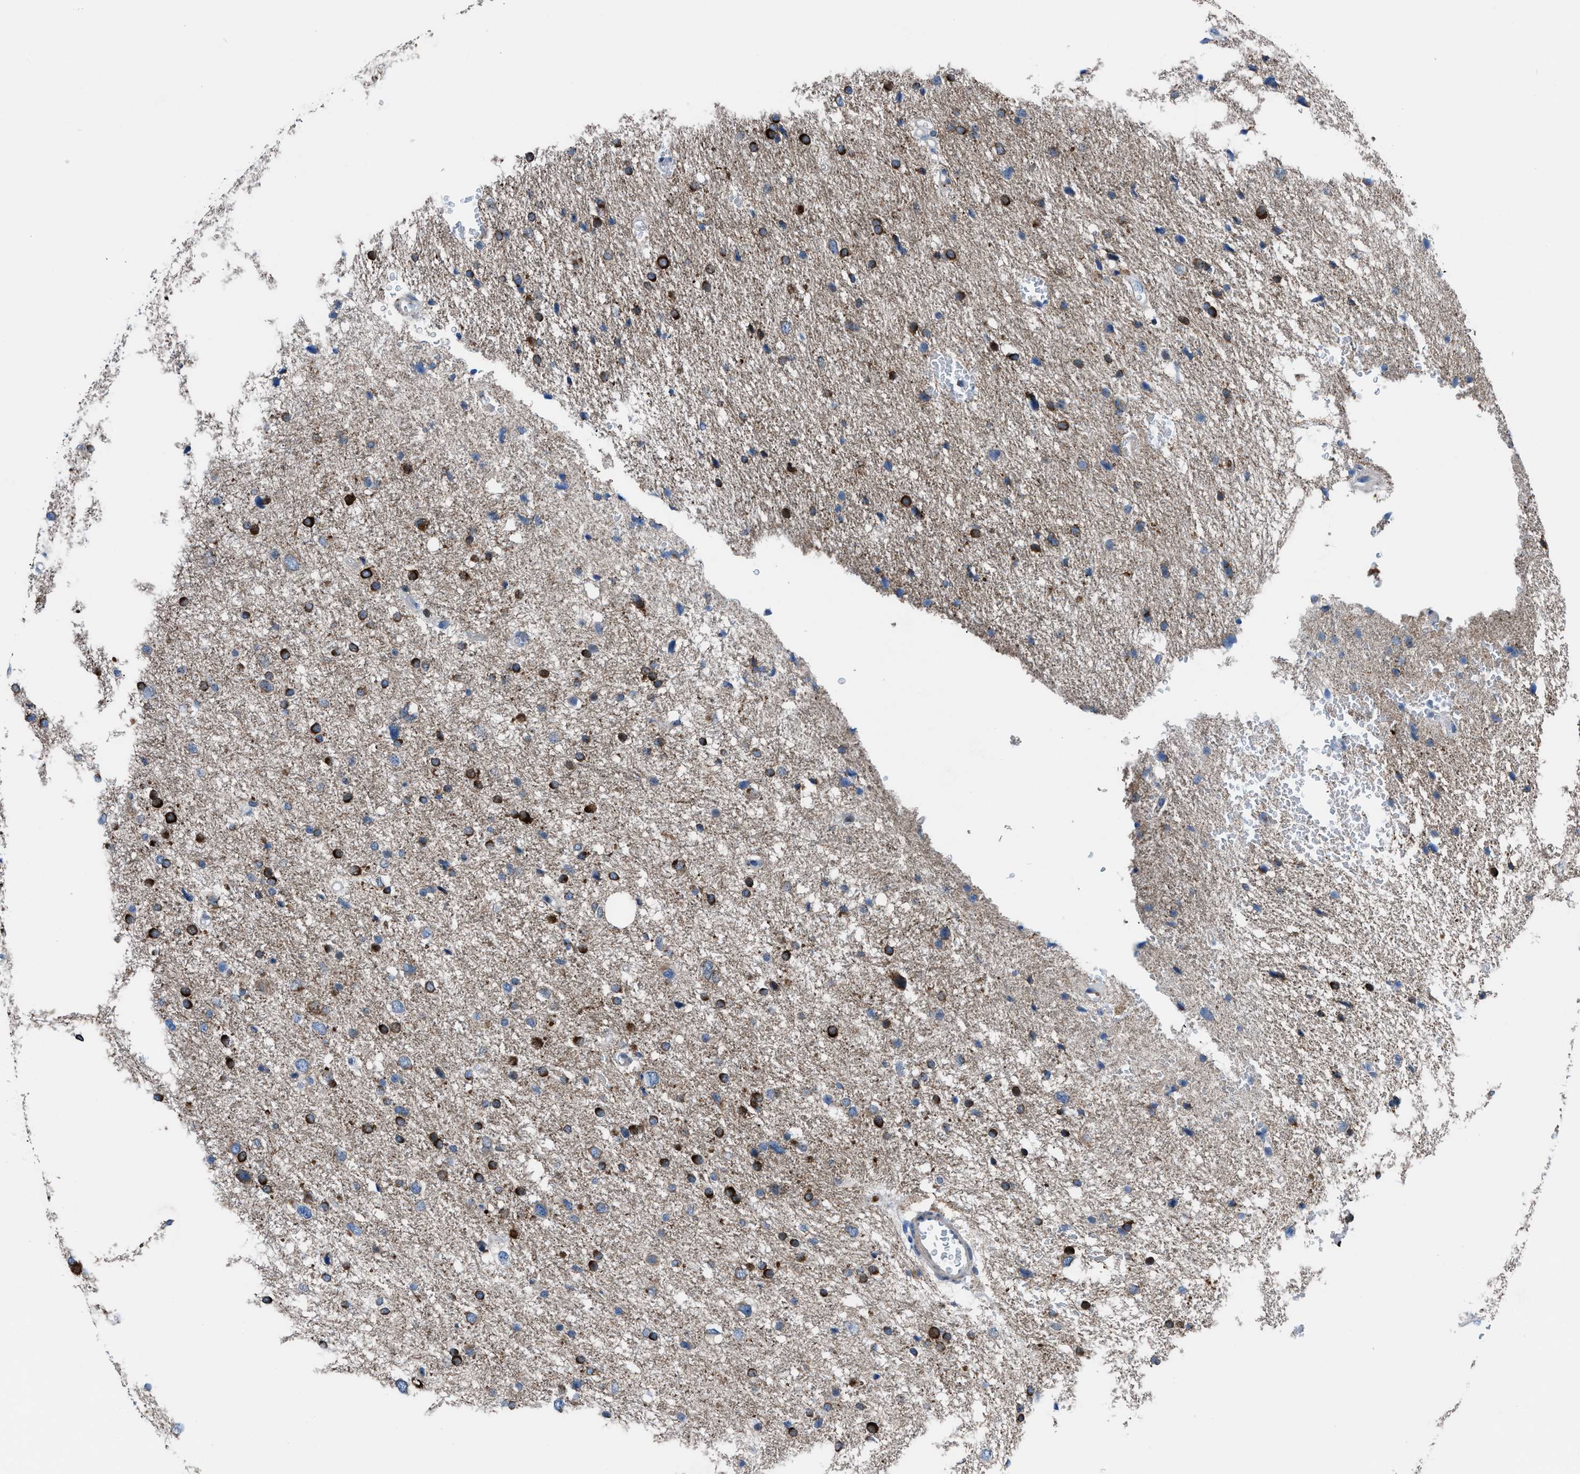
{"staining": {"intensity": "strong", "quantity": "25%-75%", "location": "cytoplasmic/membranous"}, "tissue": "glioma", "cell_type": "Tumor cells", "image_type": "cancer", "snomed": [{"axis": "morphology", "description": "Glioma, malignant, Low grade"}, {"axis": "topography", "description": "Brain"}], "caption": "Malignant glioma (low-grade) stained with a brown dye reveals strong cytoplasmic/membranous positive positivity in approximately 25%-75% of tumor cells.", "gene": "UAP1", "patient": {"sex": "female", "age": 37}}